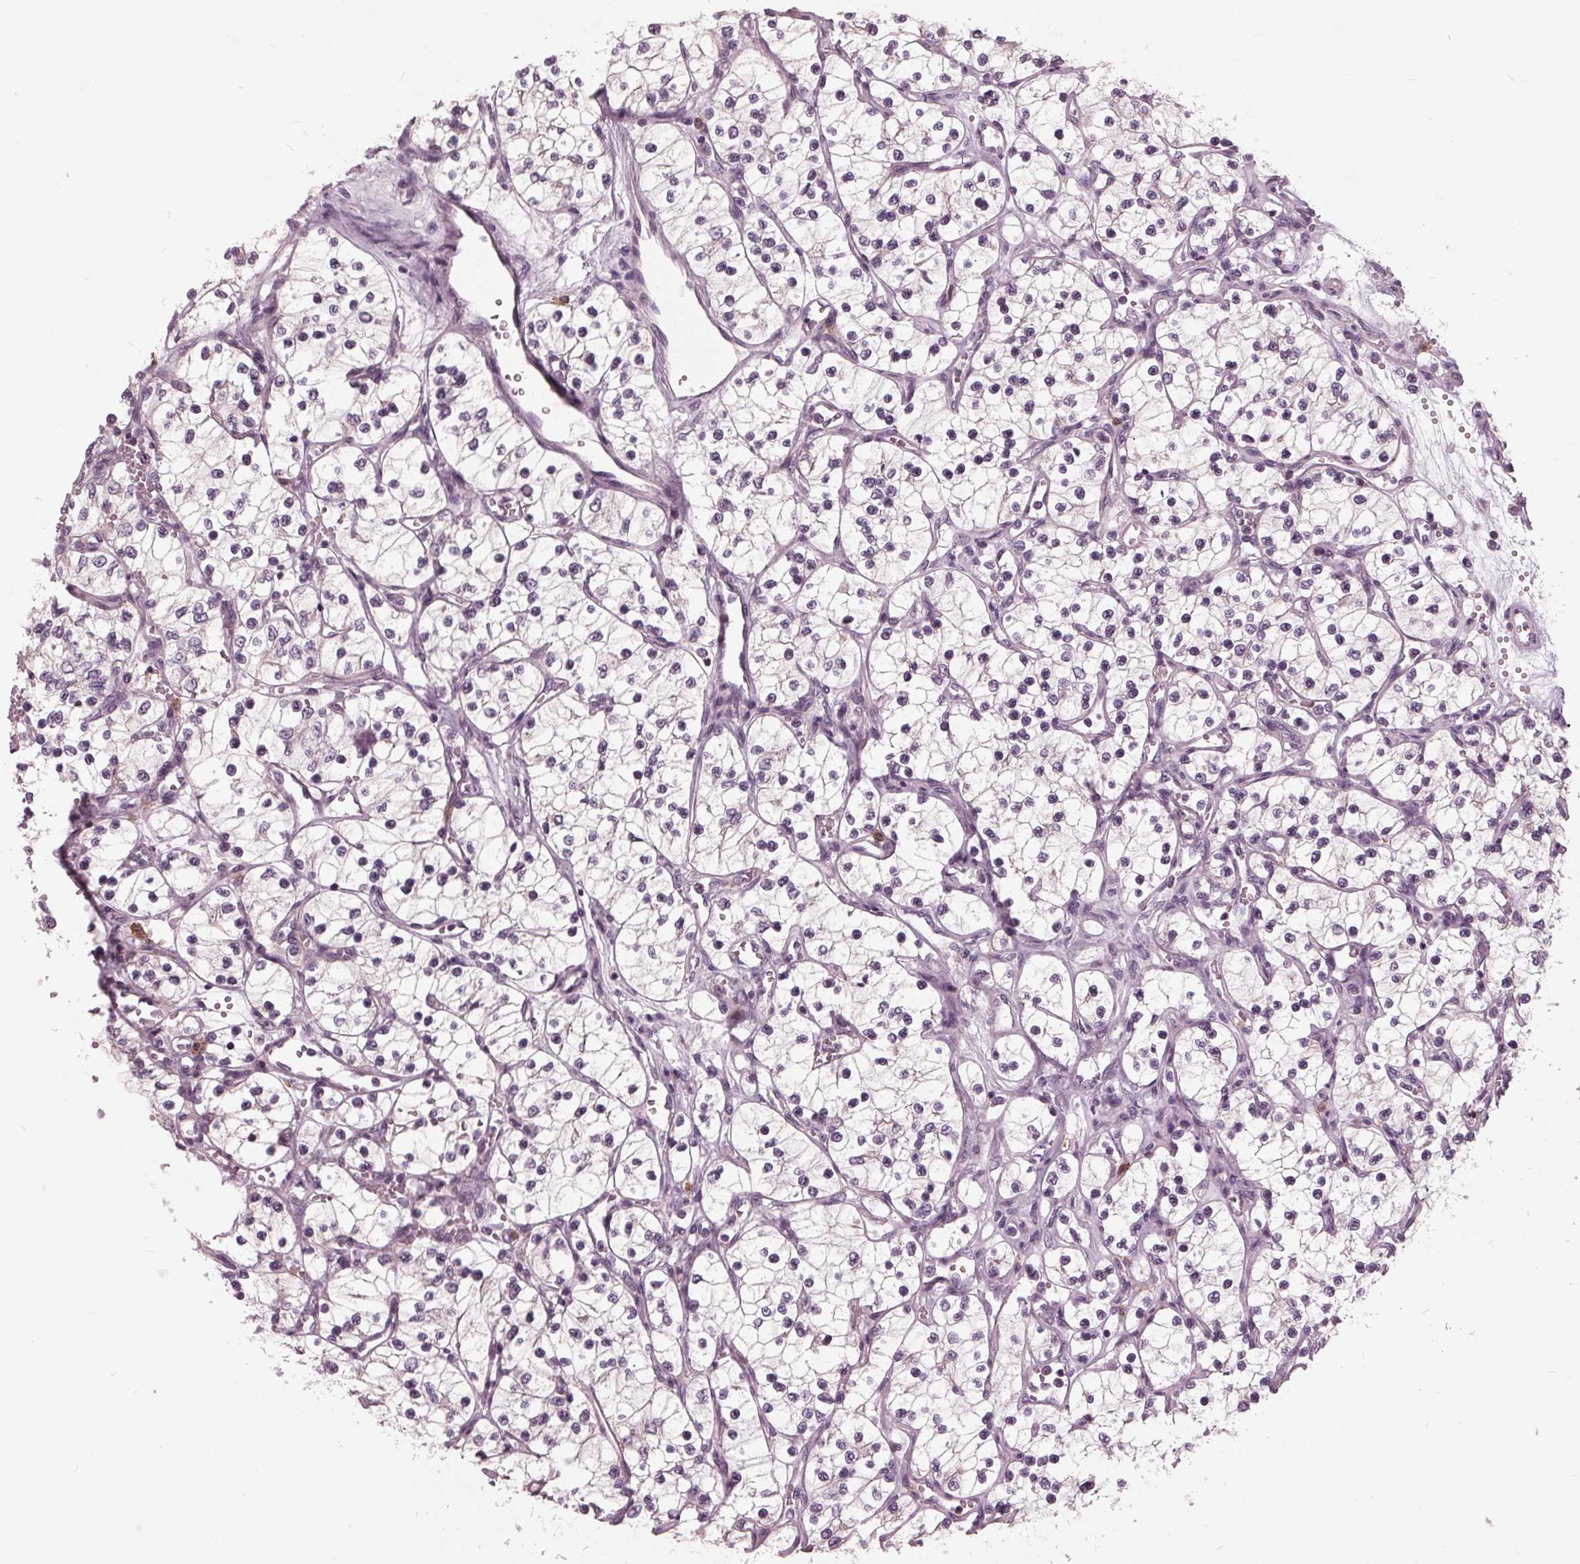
{"staining": {"intensity": "negative", "quantity": "none", "location": "none"}, "tissue": "renal cancer", "cell_type": "Tumor cells", "image_type": "cancer", "snomed": [{"axis": "morphology", "description": "Adenocarcinoma, NOS"}, {"axis": "topography", "description": "Kidney"}], "caption": "Immunohistochemical staining of renal cancer (adenocarcinoma) displays no significant staining in tumor cells. (DAB (3,3'-diaminobenzidine) IHC visualized using brightfield microscopy, high magnification).", "gene": "SIGLEC6", "patient": {"sex": "female", "age": 69}}